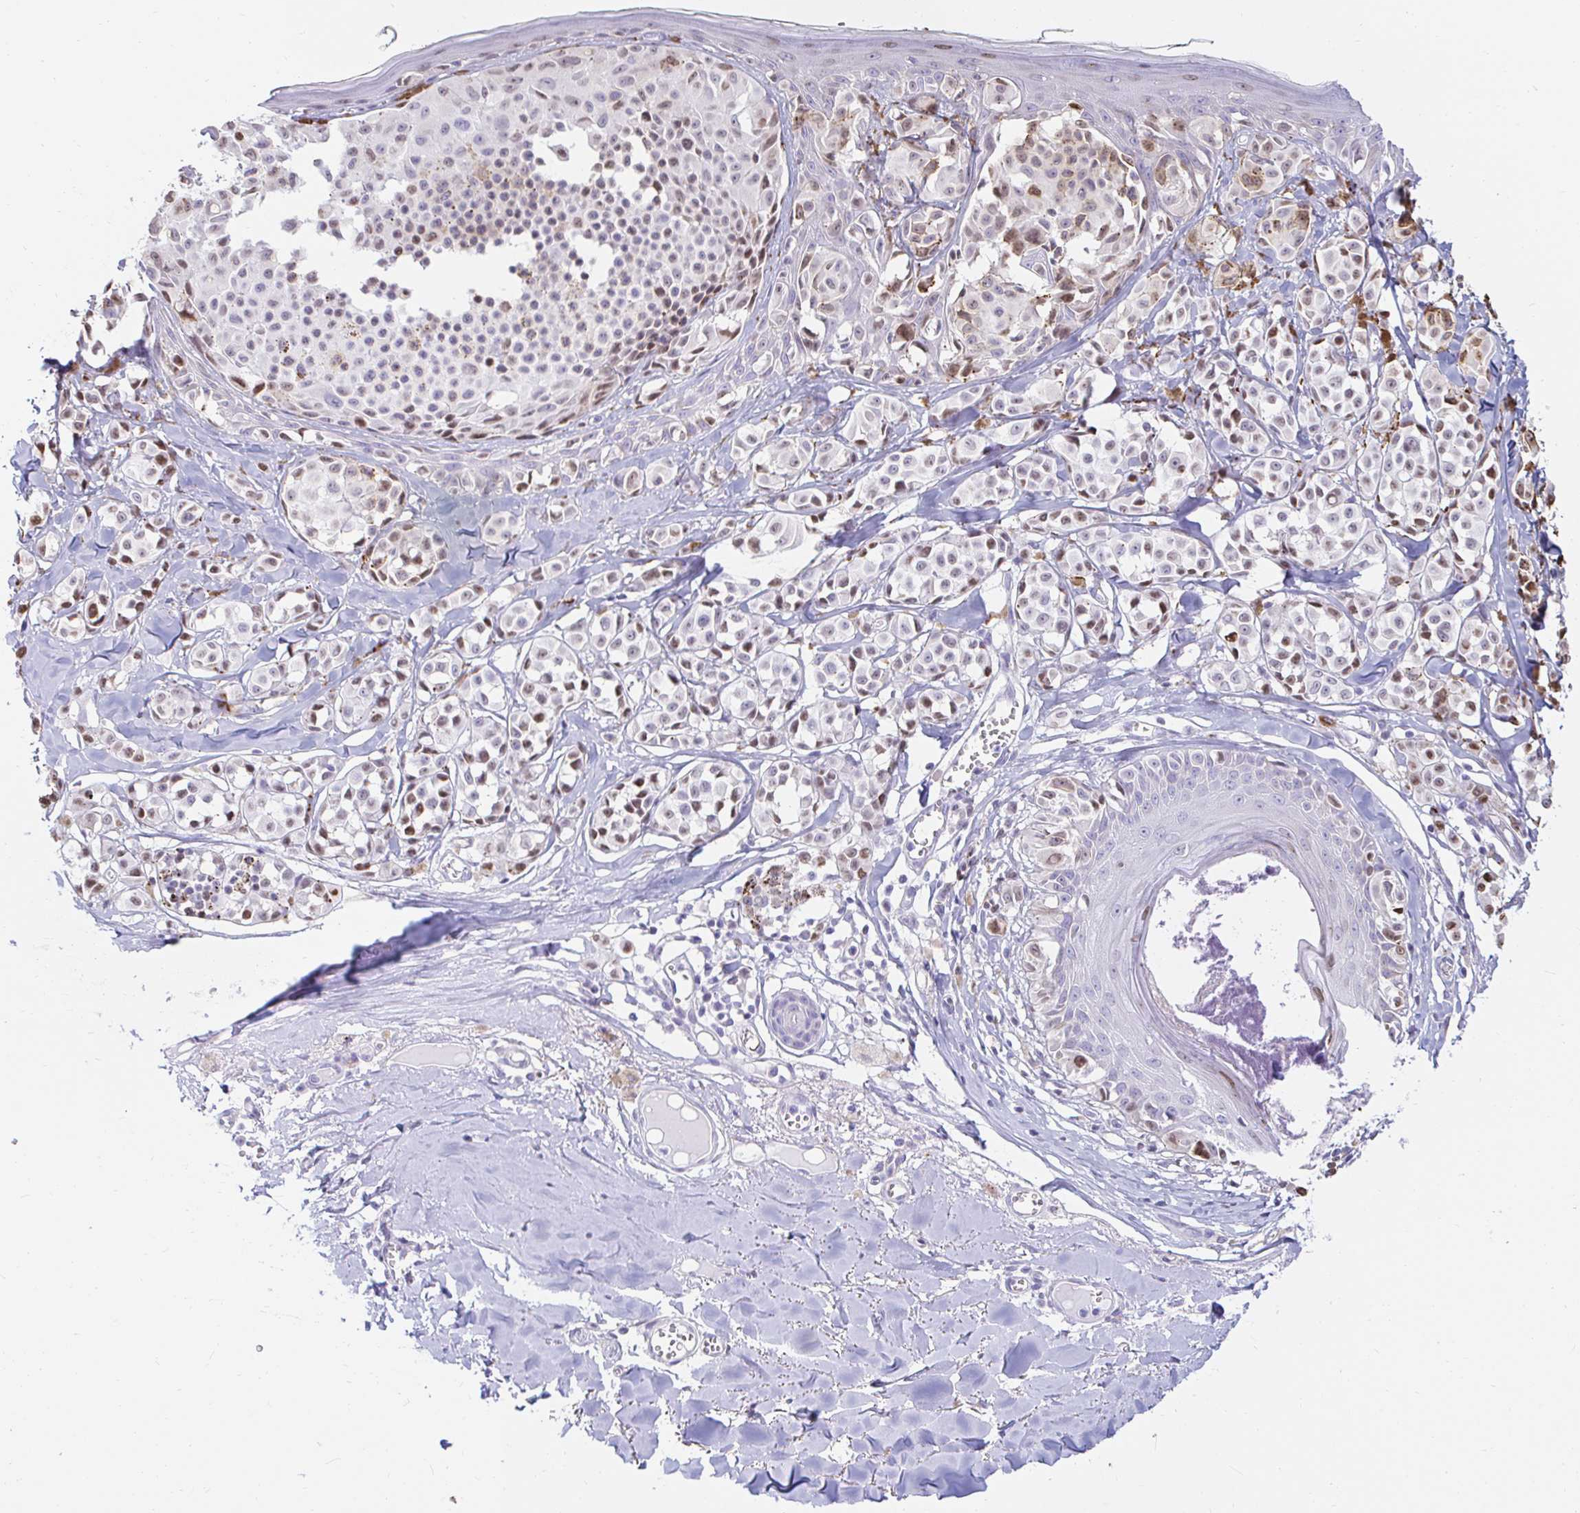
{"staining": {"intensity": "moderate", "quantity": "25%-75%", "location": "nuclear"}, "tissue": "melanoma", "cell_type": "Tumor cells", "image_type": "cancer", "snomed": [{"axis": "morphology", "description": "Malignant melanoma, NOS"}, {"axis": "topography", "description": "Skin"}], "caption": "An image of malignant melanoma stained for a protein displays moderate nuclear brown staining in tumor cells. The staining is performed using DAB brown chromogen to label protein expression. The nuclei are counter-stained blue using hematoxylin.", "gene": "CAPSL", "patient": {"sex": "female", "age": 43}}